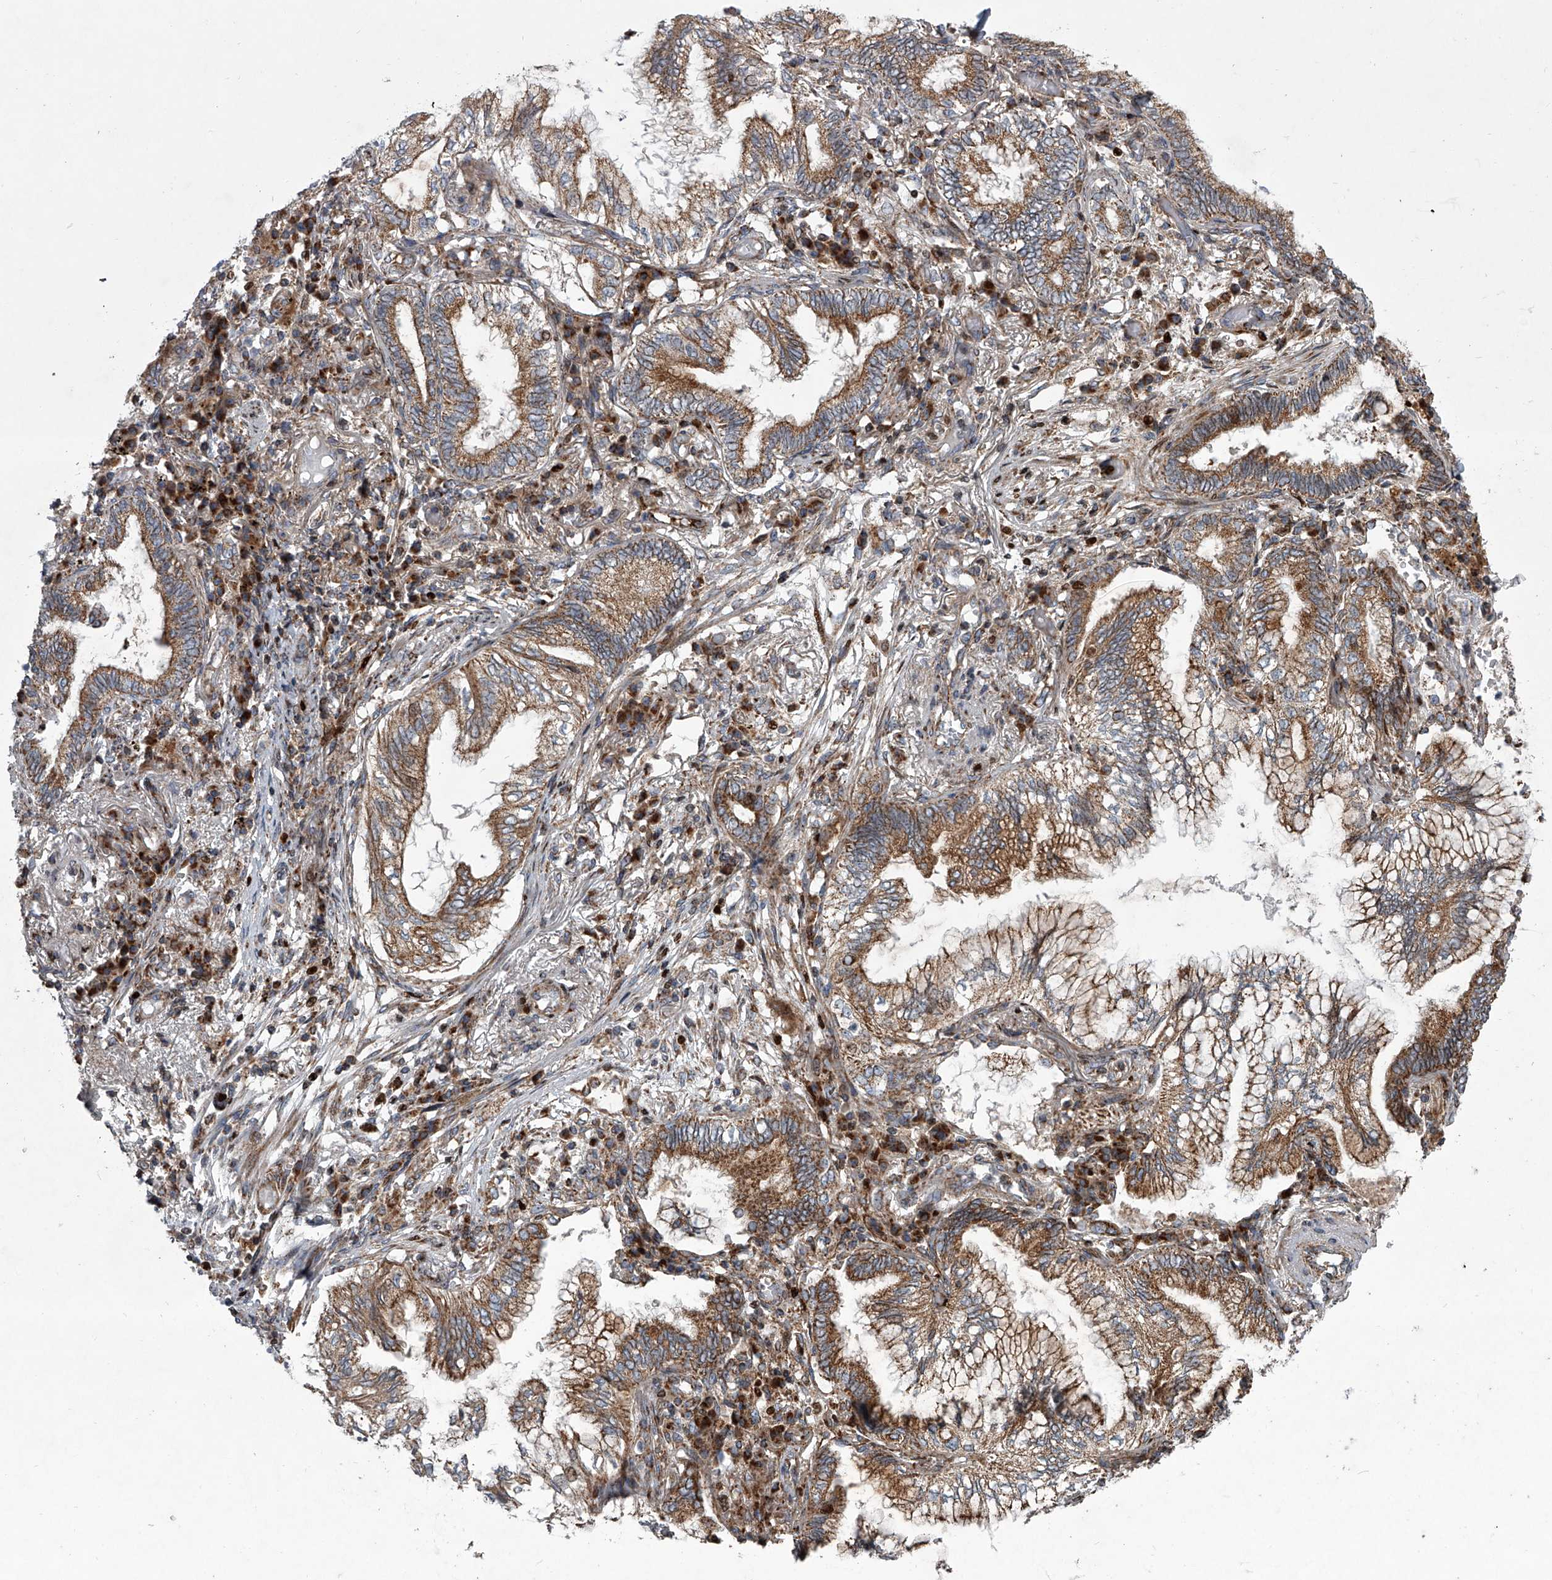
{"staining": {"intensity": "moderate", "quantity": ">75%", "location": "cytoplasmic/membranous"}, "tissue": "lung cancer", "cell_type": "Tumor cells", "image_type": "cancer", "snomed": [{"axis": "morphology", "description": "Adenocarcinoma, NOS"}, {"axis": "topography", "description": "Lung"}], "caption": "Protein staining exhibits moderate cytoplasmic/membranous staining in approximately >75% of tumor cells in lung cancer.", "gene": "STRADA", "patient": {"sex": "female", "age": 70}}